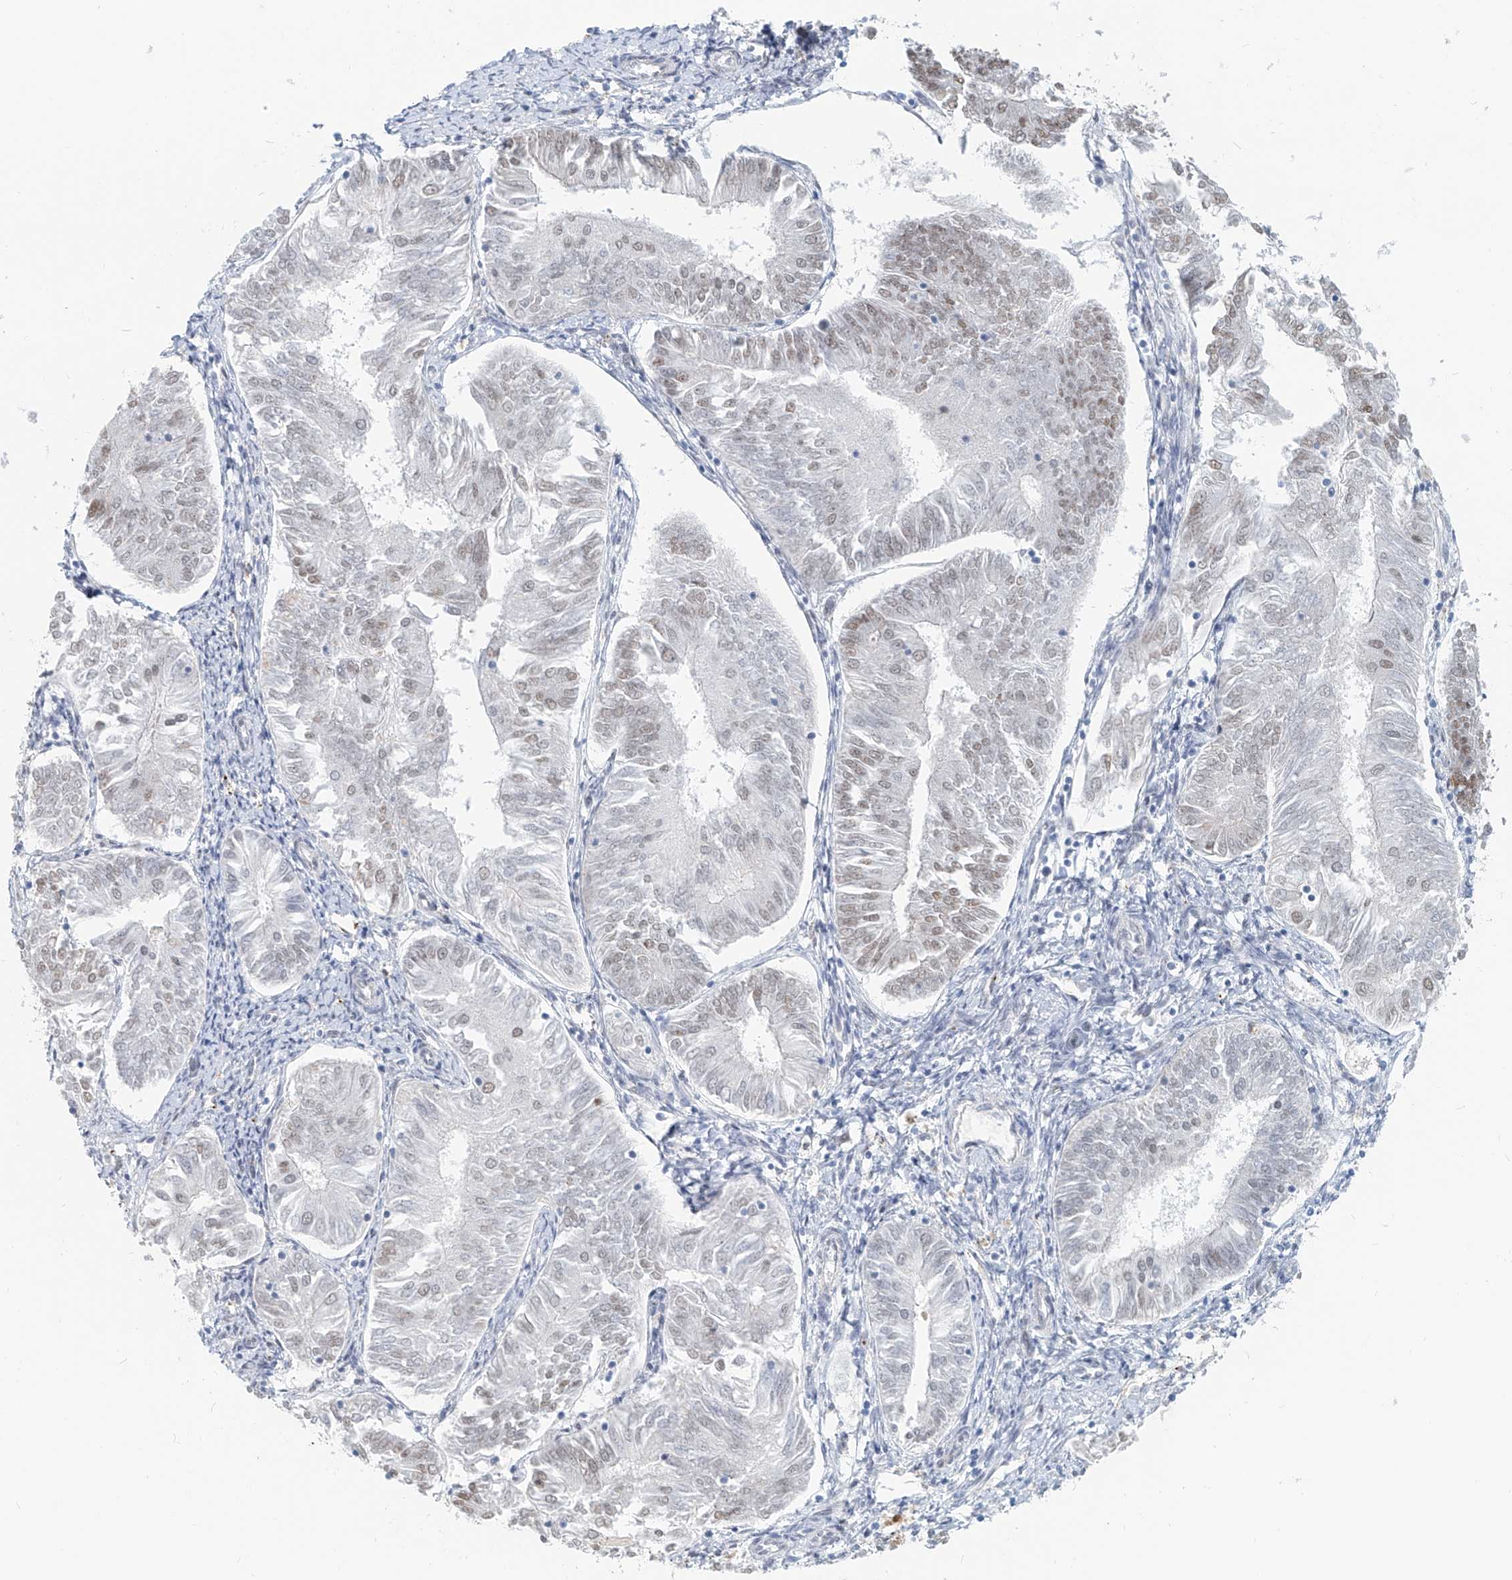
{"staining": {"intensity": "weak", "quantity": "25%-75%", "location": "nuclear"}, "tissue": "endometrial cancer", "cell_type": "Tumor cells", "image_type": "cancer", "snomed": [{"axis": "morphology", "description": "Adenocarcinoma, NOS"}, {"axis": "topography", "description": "Endometrium"}], "caption": "Weak nuclear protein positivity is appreciated in about 25%-75% of tumor cells in endometrial adenocarcinoma.", "gene": "SASH1", "patient": {"sex": "female", "age": 58}}